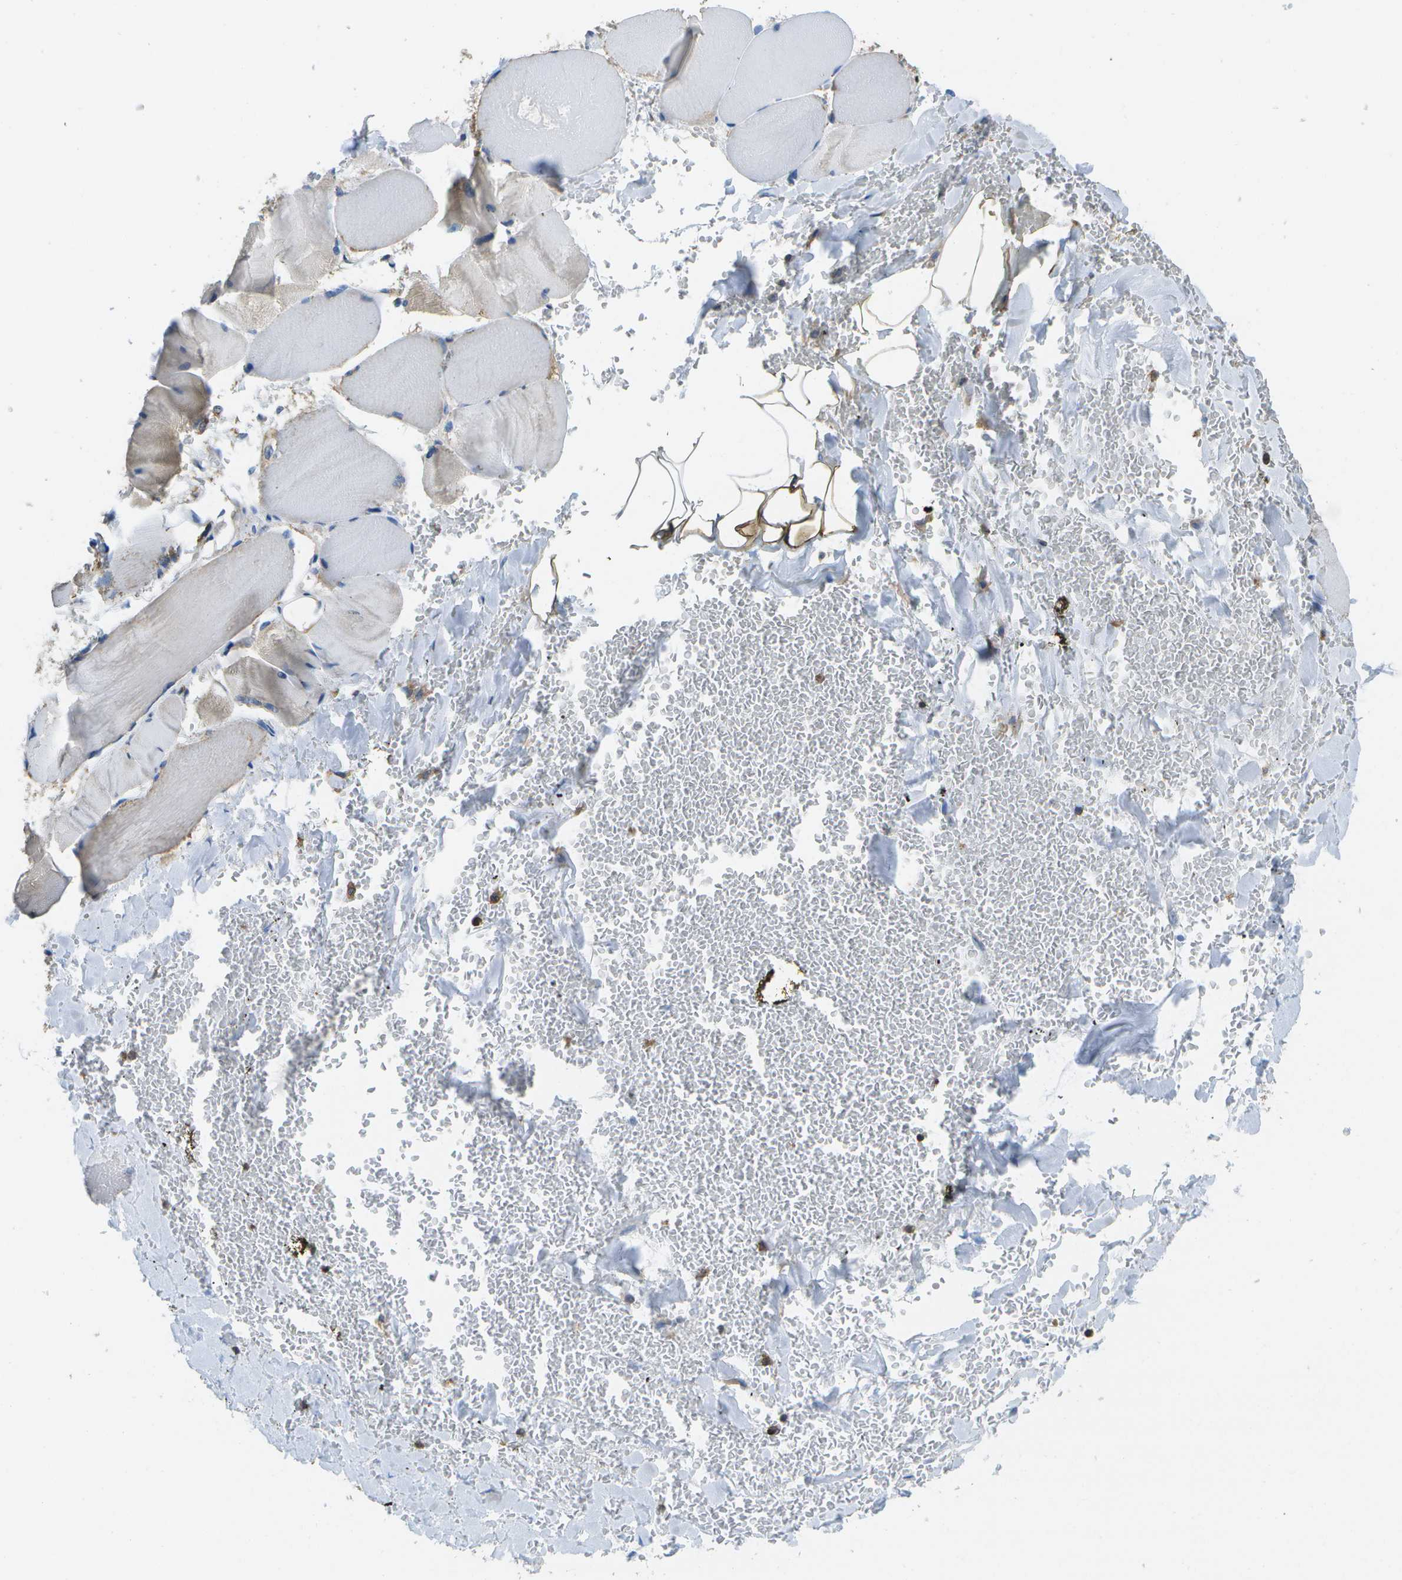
{"staining": {"intensity": "weak", "quantity": "25%-75%", "location": "cytoplasmic/membranous"}, "tissue": "skeletal muscle", "cell_type": "Myocytes", "image_type": "normal", "snomed": [{"axis": "morphology", "description": "Normal tissue, NOS"}, {"axis": "topography", "description": "Skin"}, {"axis": "topography", "description": "Skeletal muscle"}], "caption": "Protein expression analysis of normal skeletal muscle displays weak cytoplasmic/membranous positivity in about 25%-75% of myocytes.", "gene": "RCSD1", "patient": {"sex": "male", "age": 83}}